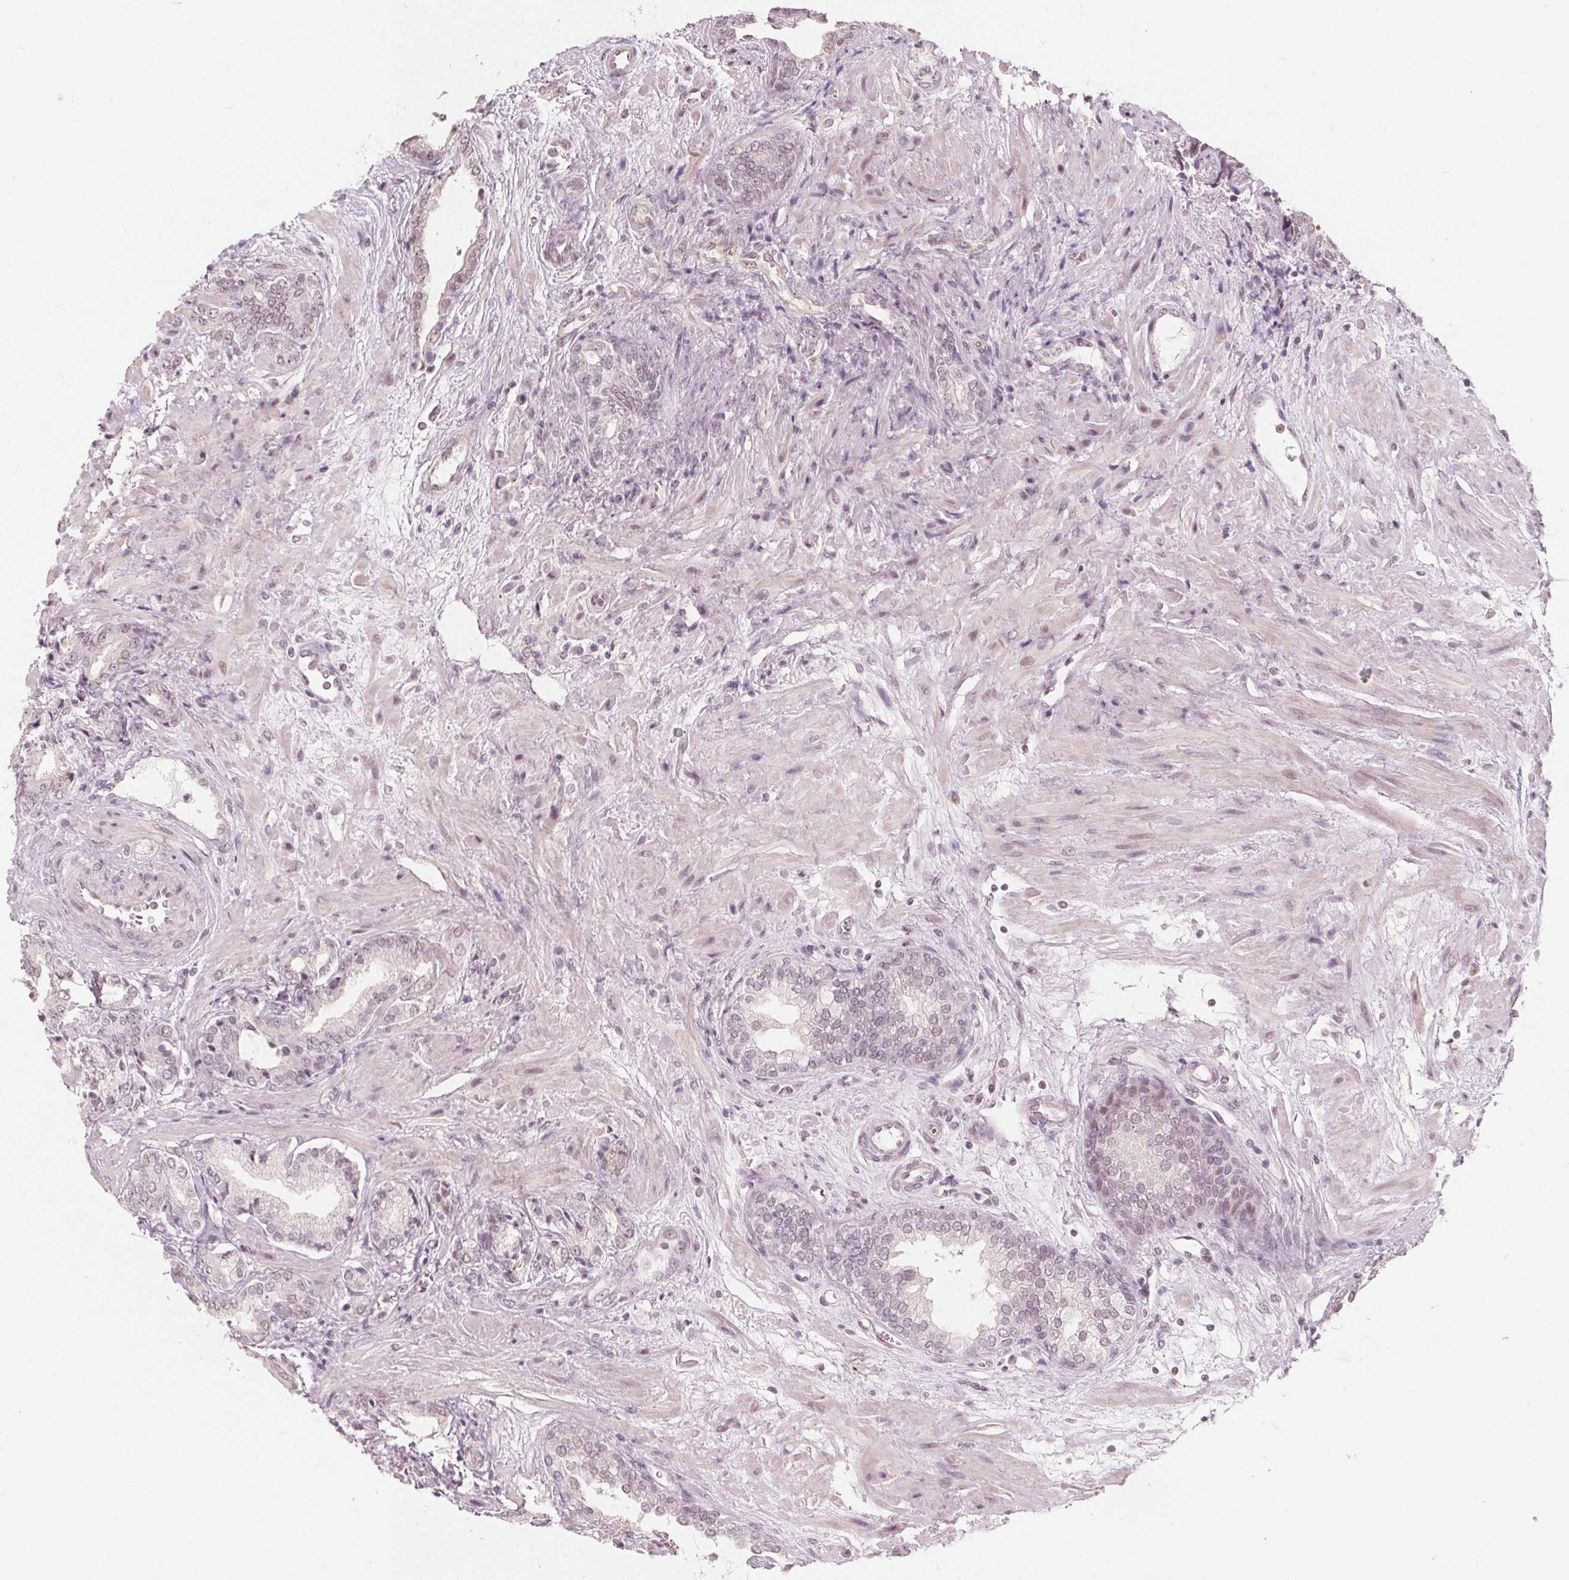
{"staining": {"intensity": "weak", "quantity": "<25%", "location": "nuclear"}, "tissue": "prostate cancer", "cell_type": "Tumor cells", "image_type": "cancer", "snomed": [{"axis": "morphology", "description": "Adenocarcinoma, High grade"}, {"axis": "topography", "description": "Prostate"}], "caption": "Immunohistochemistry (IHC) image of neoplastic tissue: human prostate cancer (adenocarcinoma (high-grade)) stained with DAB (3,3'-diaminobenzidine) shows no significant protein staining in tumor cells.", "gene": "NUP210L", "patient": {"sex": "male", "age": 56}}